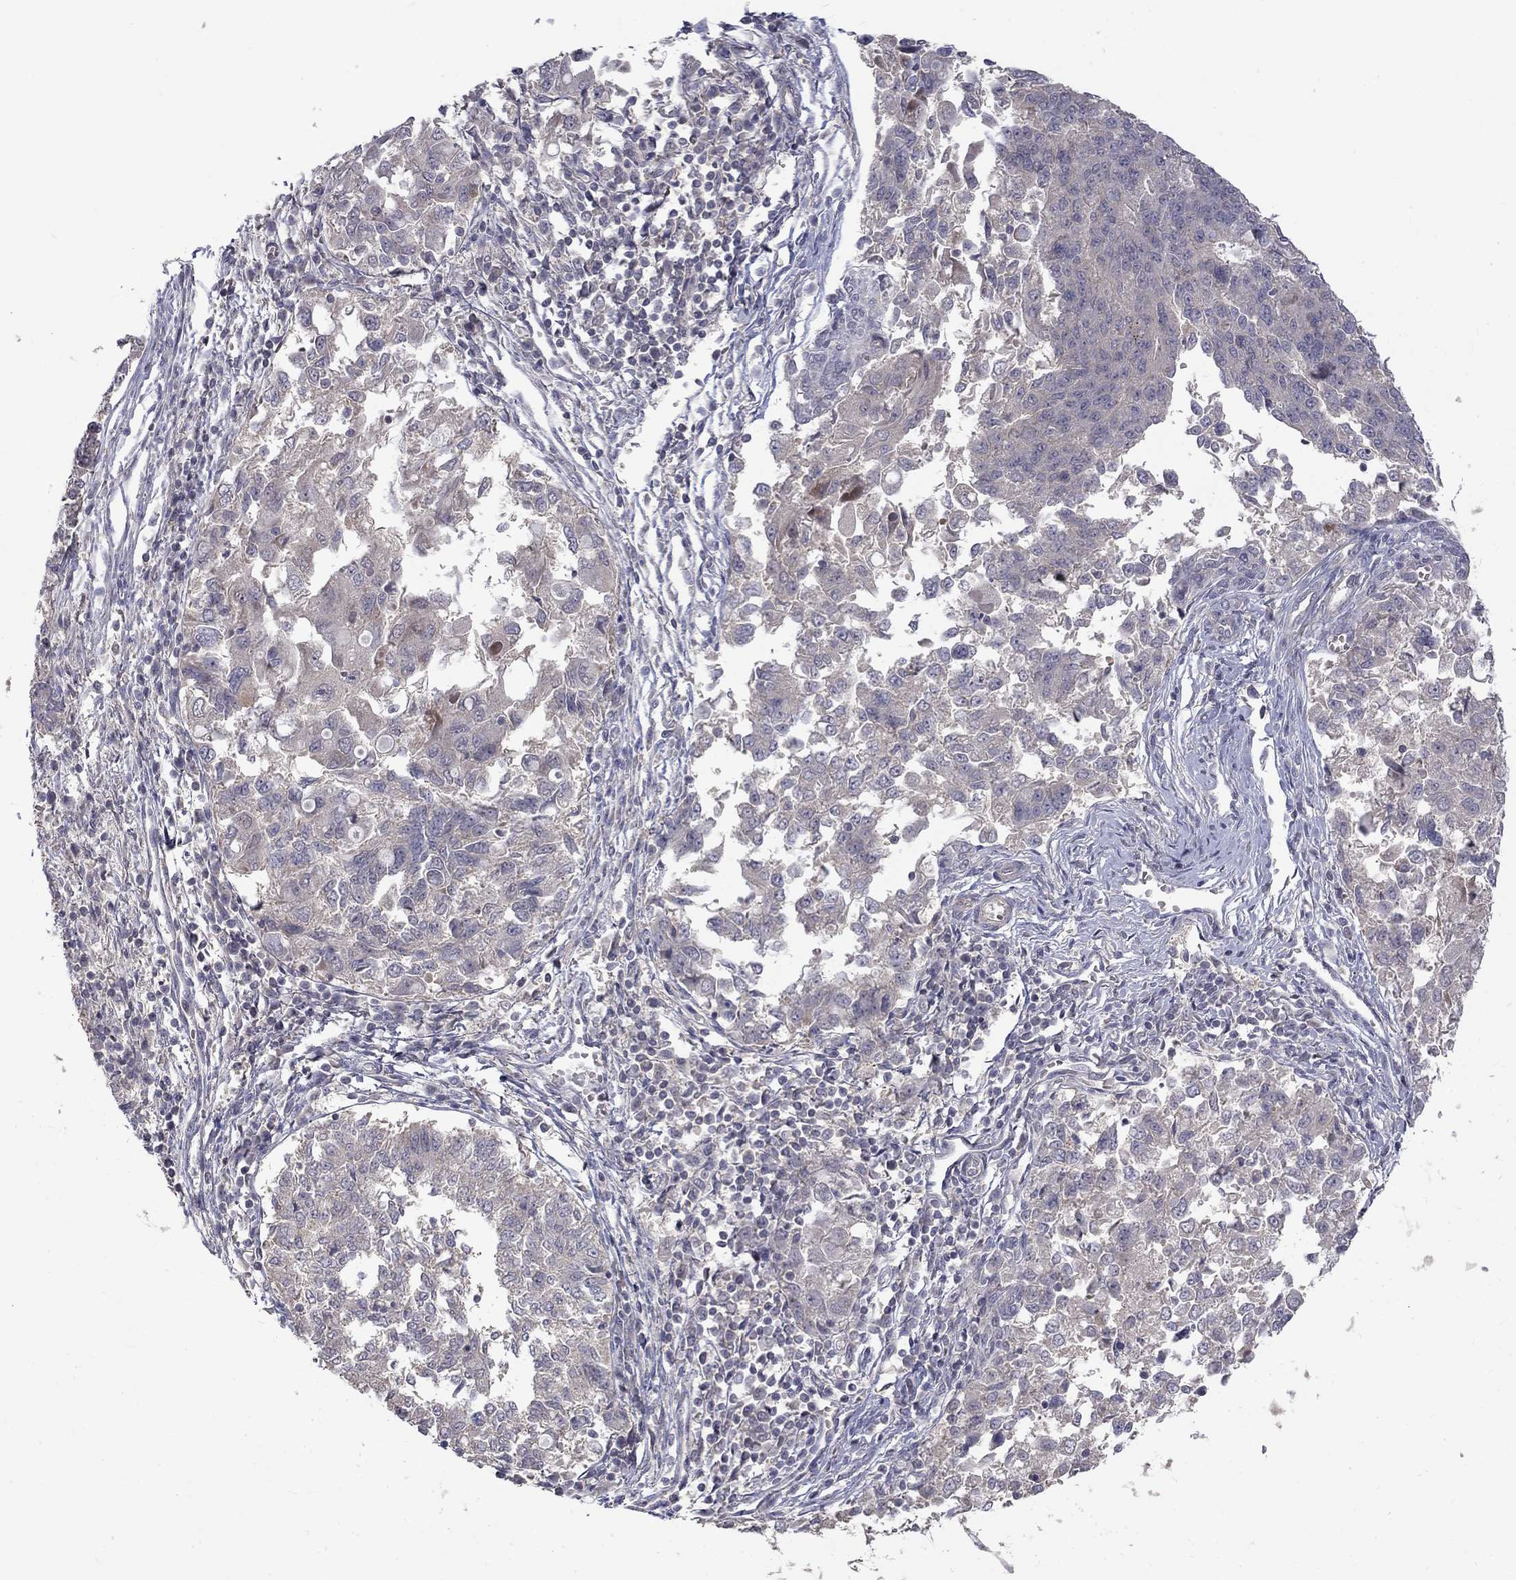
{"staining": {"intensity": "negative", "quantity": "none", "location": "none"}, "tissue": "endometrial cancer", "cell_type": "Tumor cells", "image_type": "cancer", "snomed": [{"axis": "morphology", "description": "Adenocarcinoma, NOS"}, {"axis": "topography", "description": "Endometrium"}], "caption": "An IHC image of endometrial cancer (adenocarcinoma) is shown. There is no staining in tumor cells of endometrial cancer (adenocarcinoma).", "gene": "SLC39A14", "patient": {"sex": "female", "age": 43}}